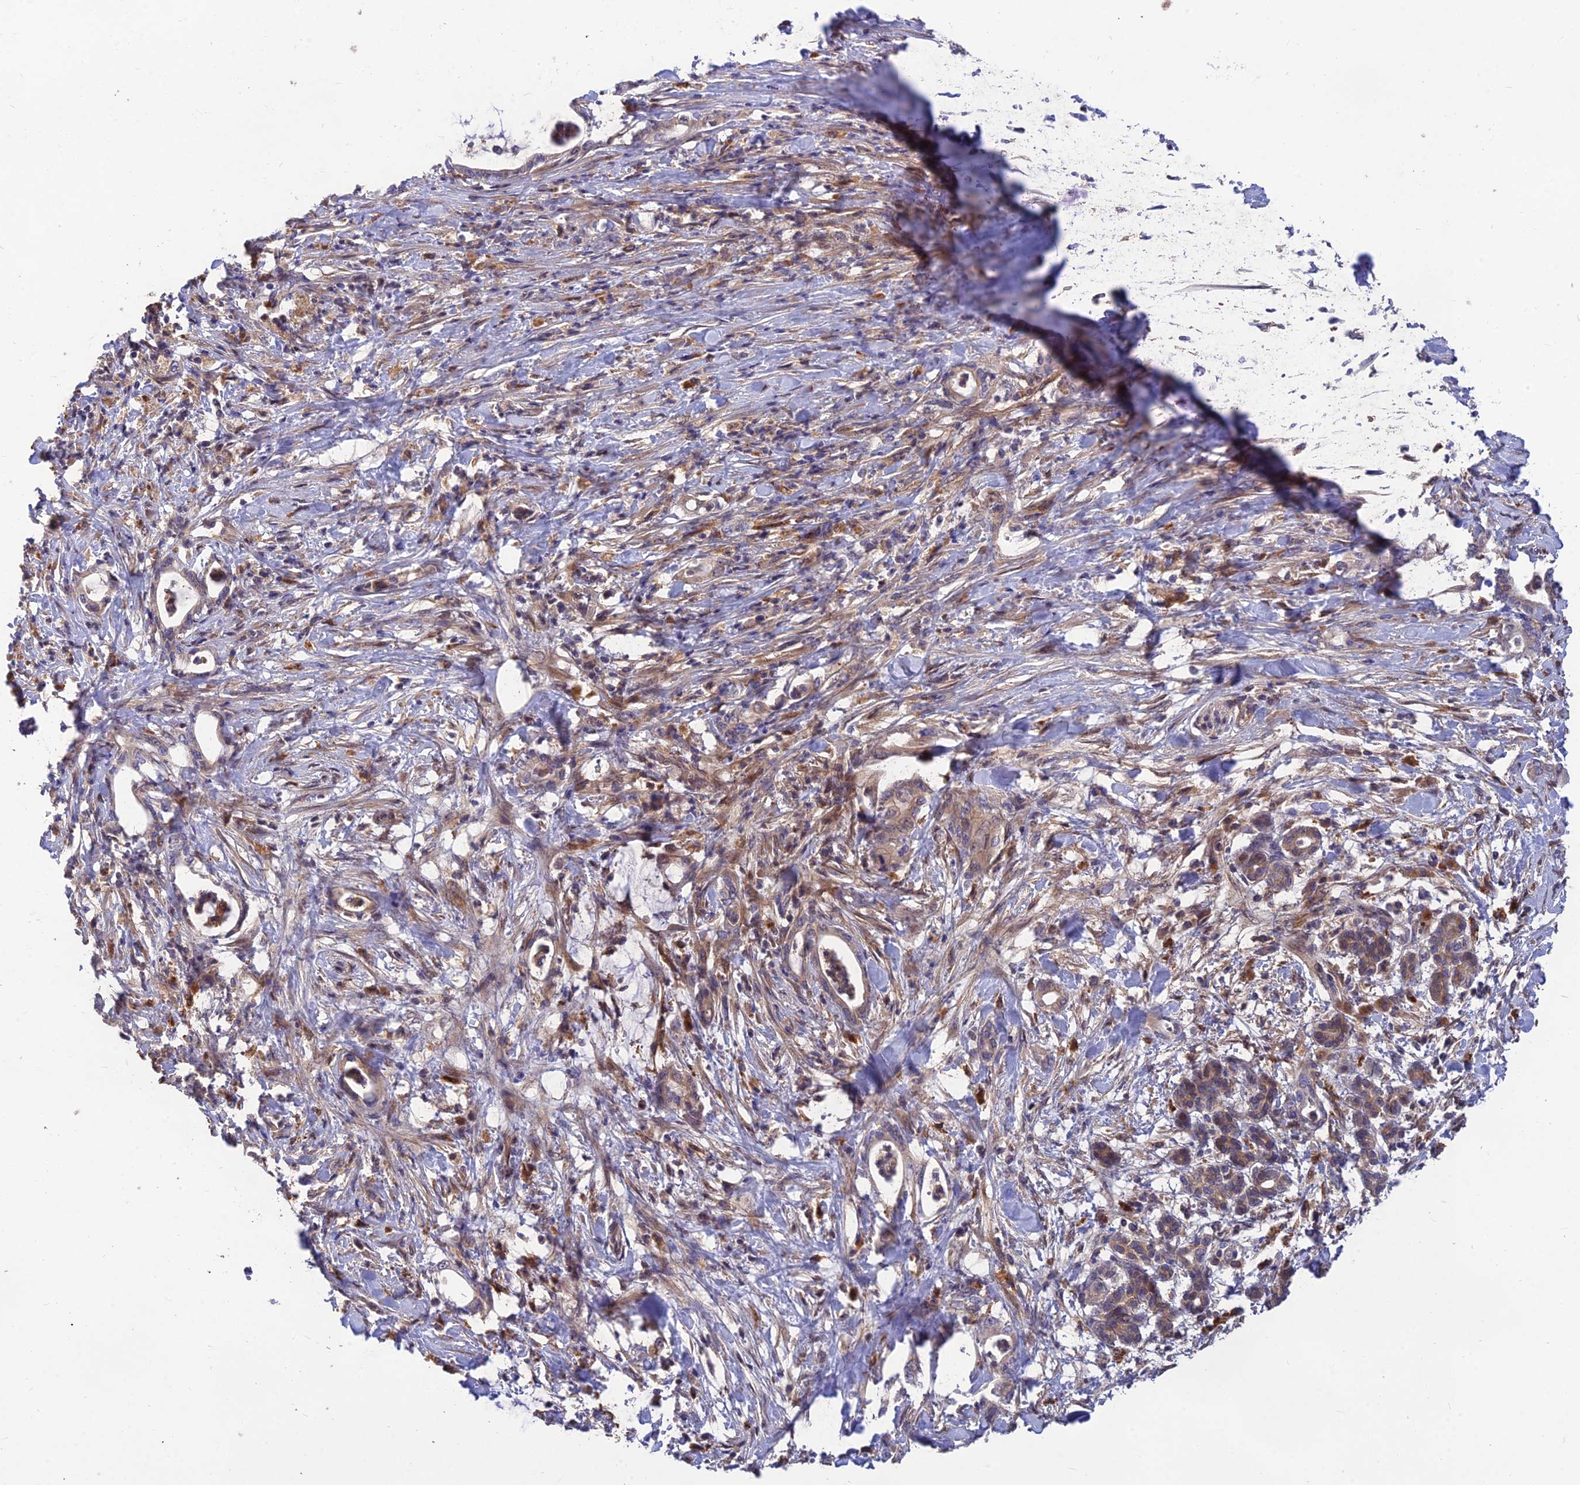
{"staining": {"intensity": "weak", "quantity": "<25%", "location": "cytoplasmic/membranous"}, "tissue": "pancreatic cancer", "cell_type": "Tumor cells", "image_type": "cancer", "snomed": [{"axis": "morphology", "description": "Adenocarcinoma, NOS"}, {"axis": "topography", "description": "Pancreas"}], "caption": "Immunohistochemistry photomicrograph of neoplastic tissue: pancreatic cancer stained with DAB reveals no significant protein staining in tumor cells. The staining is performed using DAB brown chromogen with nuclei counter-stained in using hematoxylin.", "gene": "FAM151B", "patient": {"sex": "female", "age": 55}}